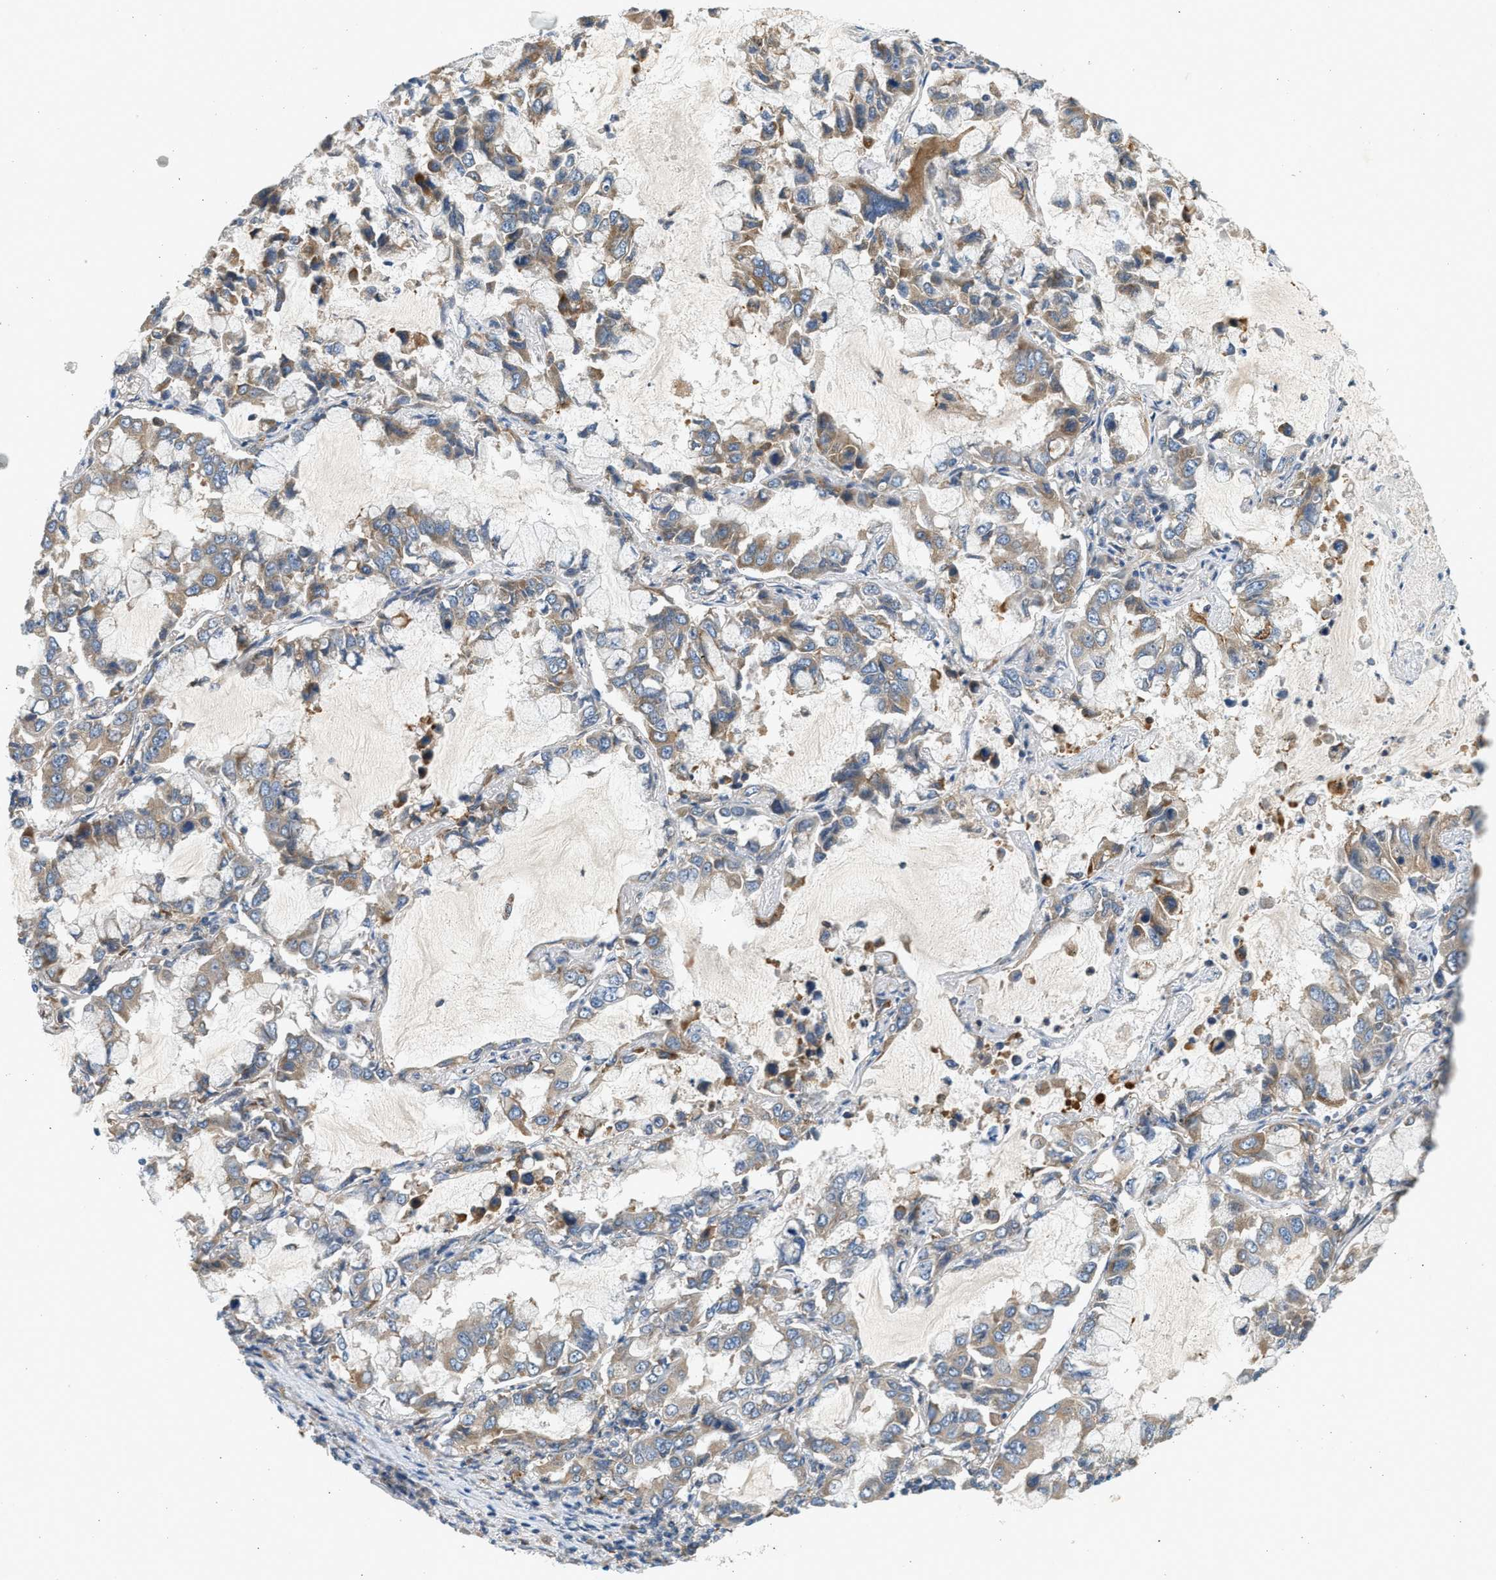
{"staining": {"intensity": "weak", "quantity": ">75%", "location": "cytoplasmic/membranous"}, "tissue": "lung cancer", "cell_type": "Tumor cells", "image_type": "cancer", "snomed": [{"axis": "morphology", "description": "Adenocarcinoma, NOS"}, {"axis": "topography", "description": "Lung"}], "caption": "Human lung cancer stained with a brown dye reveals weak cytoplasmic/membranous positive staining in about >75% of tumor cells.", "gene": "KDELR2", "patient": {"sex": "male", "age": 64}}